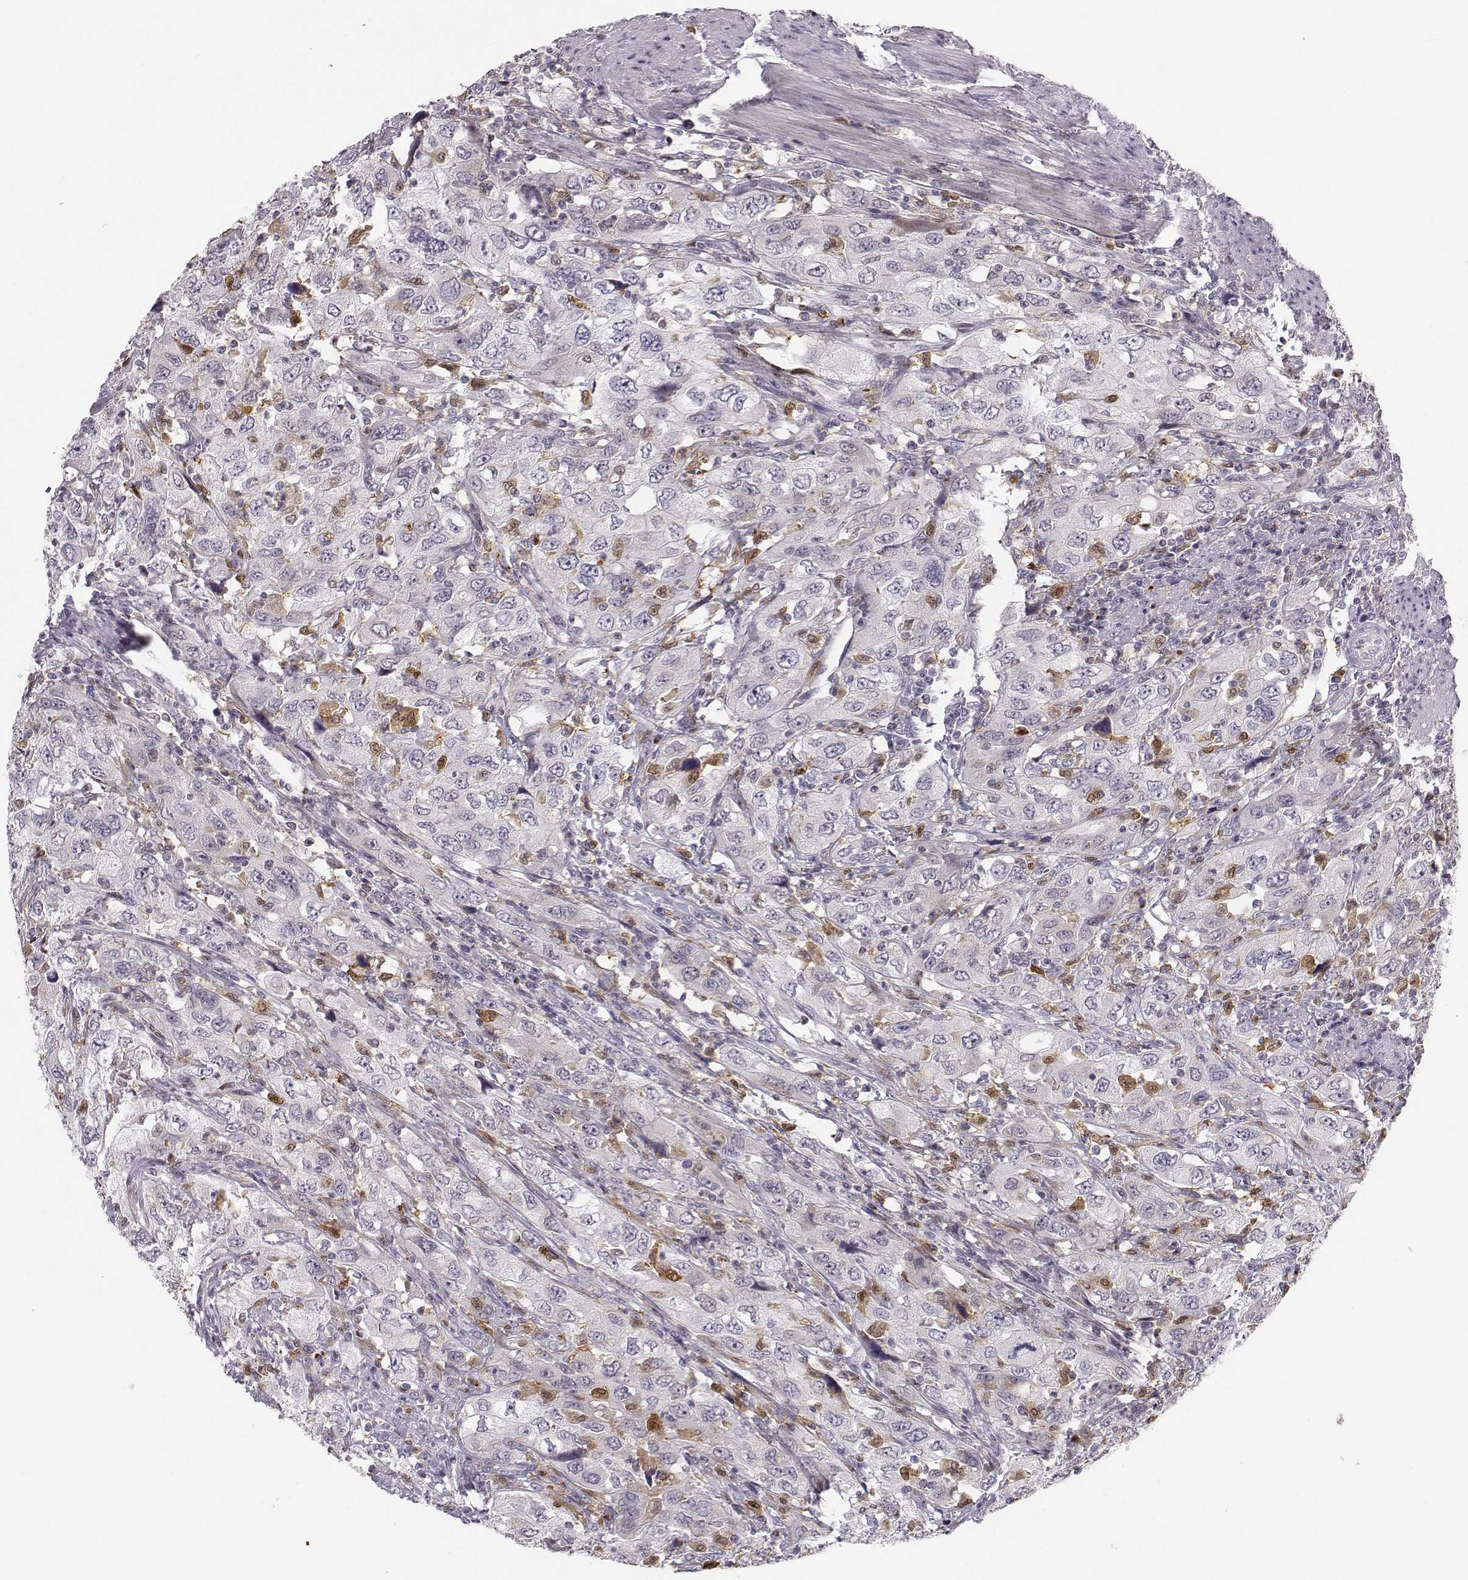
{"staining": {"intensity": "moderate", "quantity": "<25%", "location": "cytoplasmic/membranous"}, "tissue": "urothelial cancer", "cell_type": "Tumor cells", "image_type": "cancer", "snomed": [{"axis": "morphology", "description": "Urothelial carcinoma, High grade"}, {"axis": "topography", "description": "Urinary bladder"}], "caption": "This image demonstrates immunohistochemistry (IHC) staining of human high-grade urothelial carcinoma, with low moderate cytoplasmic/membranous positivity in about <25% of tumor cells.", "gene": "HTR7", "patient": {"sex": "male", "age": 76}}